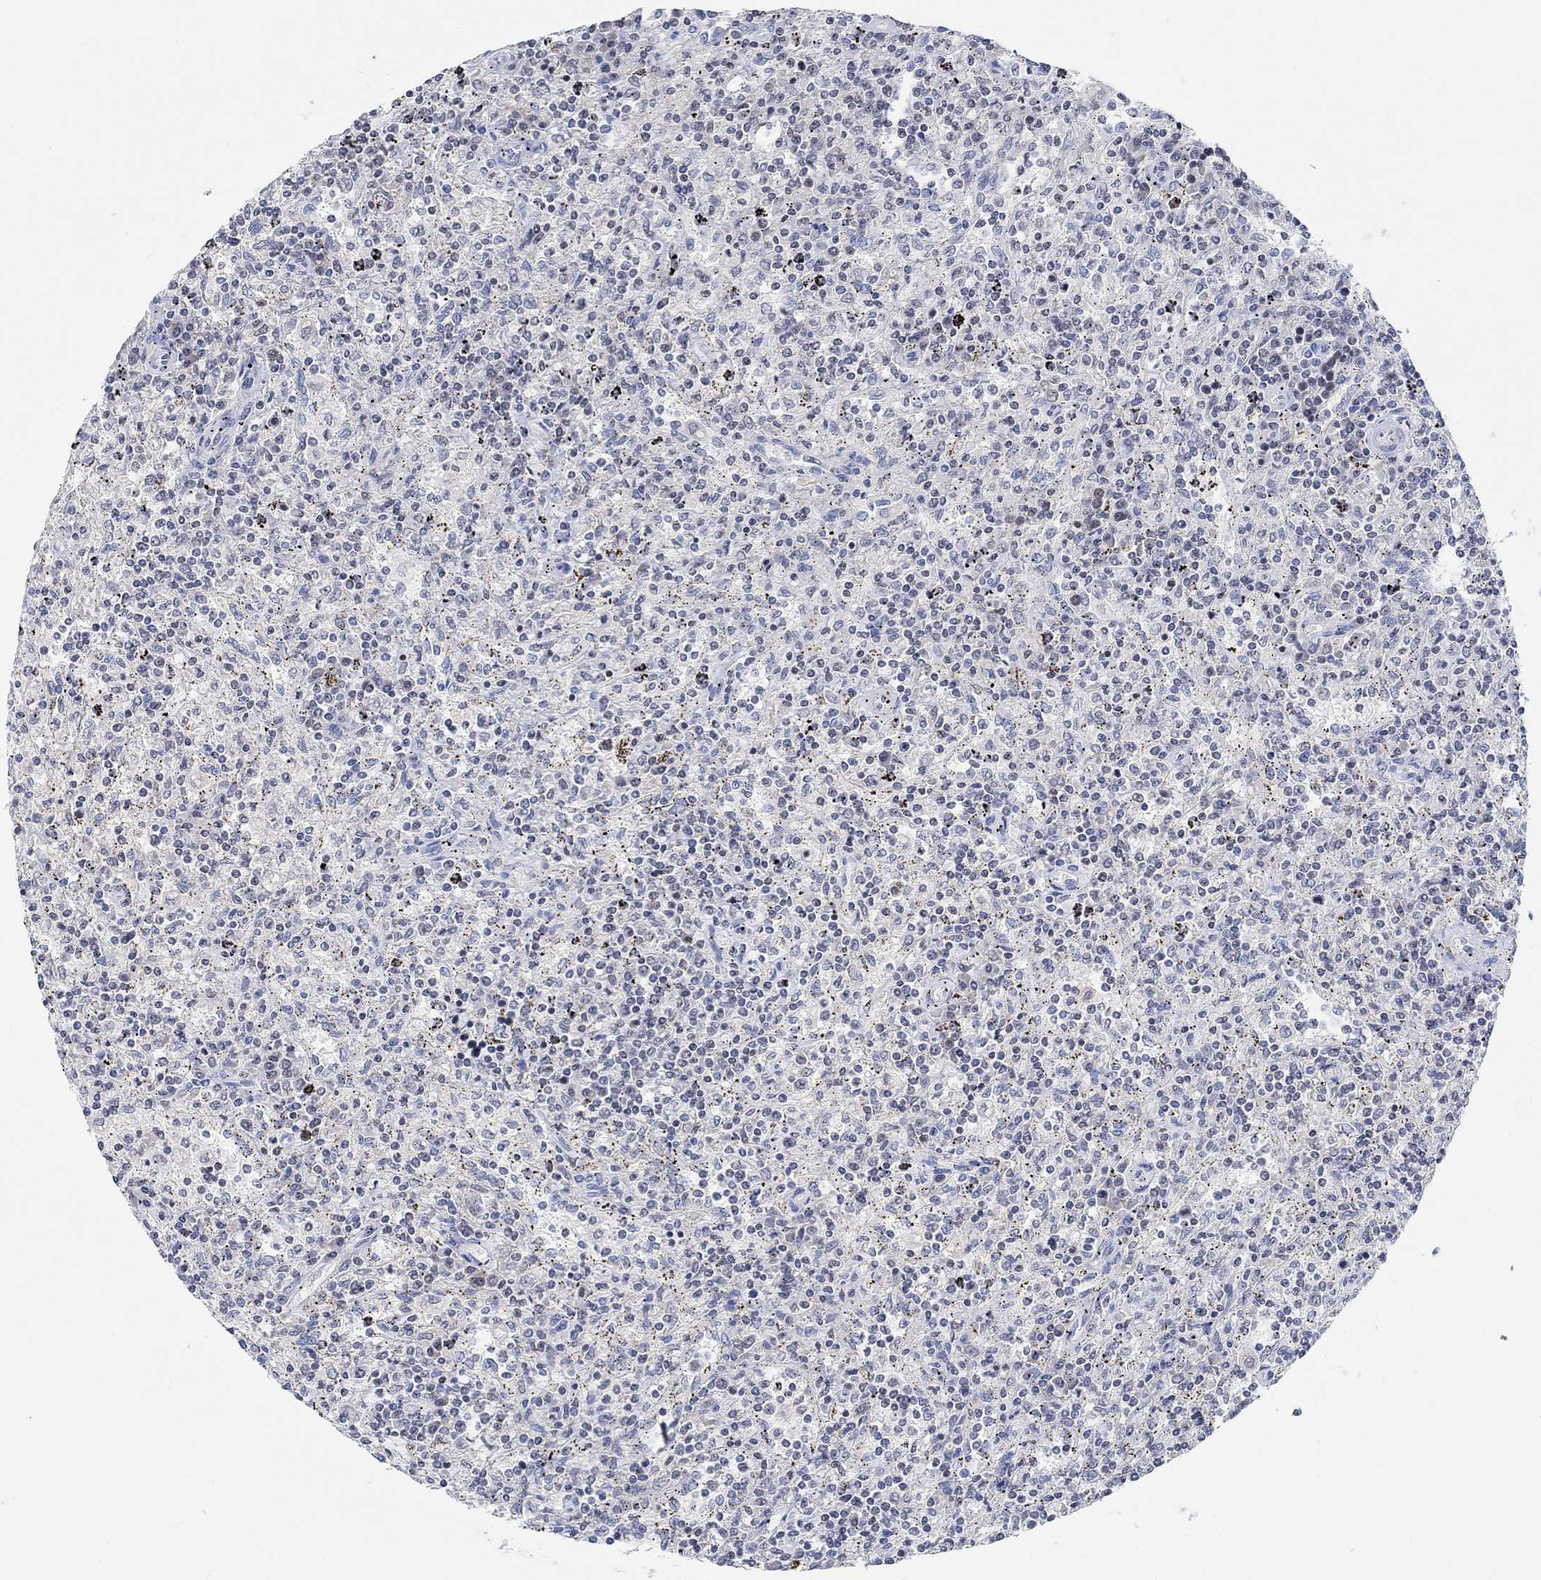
{"staining": {"intensity": "negative", "quantity": "none", "location": "none"}, "tissue": "lymphoma", "cell_type": "Tumor cells", "image_type": "cancer", "snomed": [{"axis": "morphology", "description": "Malignant lymphoma, non-Hodgkin's type, Low grade"}, {"axis": "topography", "description": "Spleen"}], "caption": "Micrograph shows no significant protein staining in tumor cells of malignant lymphoma, non-Hodgkin's type (low-grade). The staining is performed using DAB (3,3'-diaminobenzidine) brown chromogen with nuclei counter-stained in using hematoxylin.", "gene": "ATP6V1E2", "patient": {"sex": "male", "age": 62}}